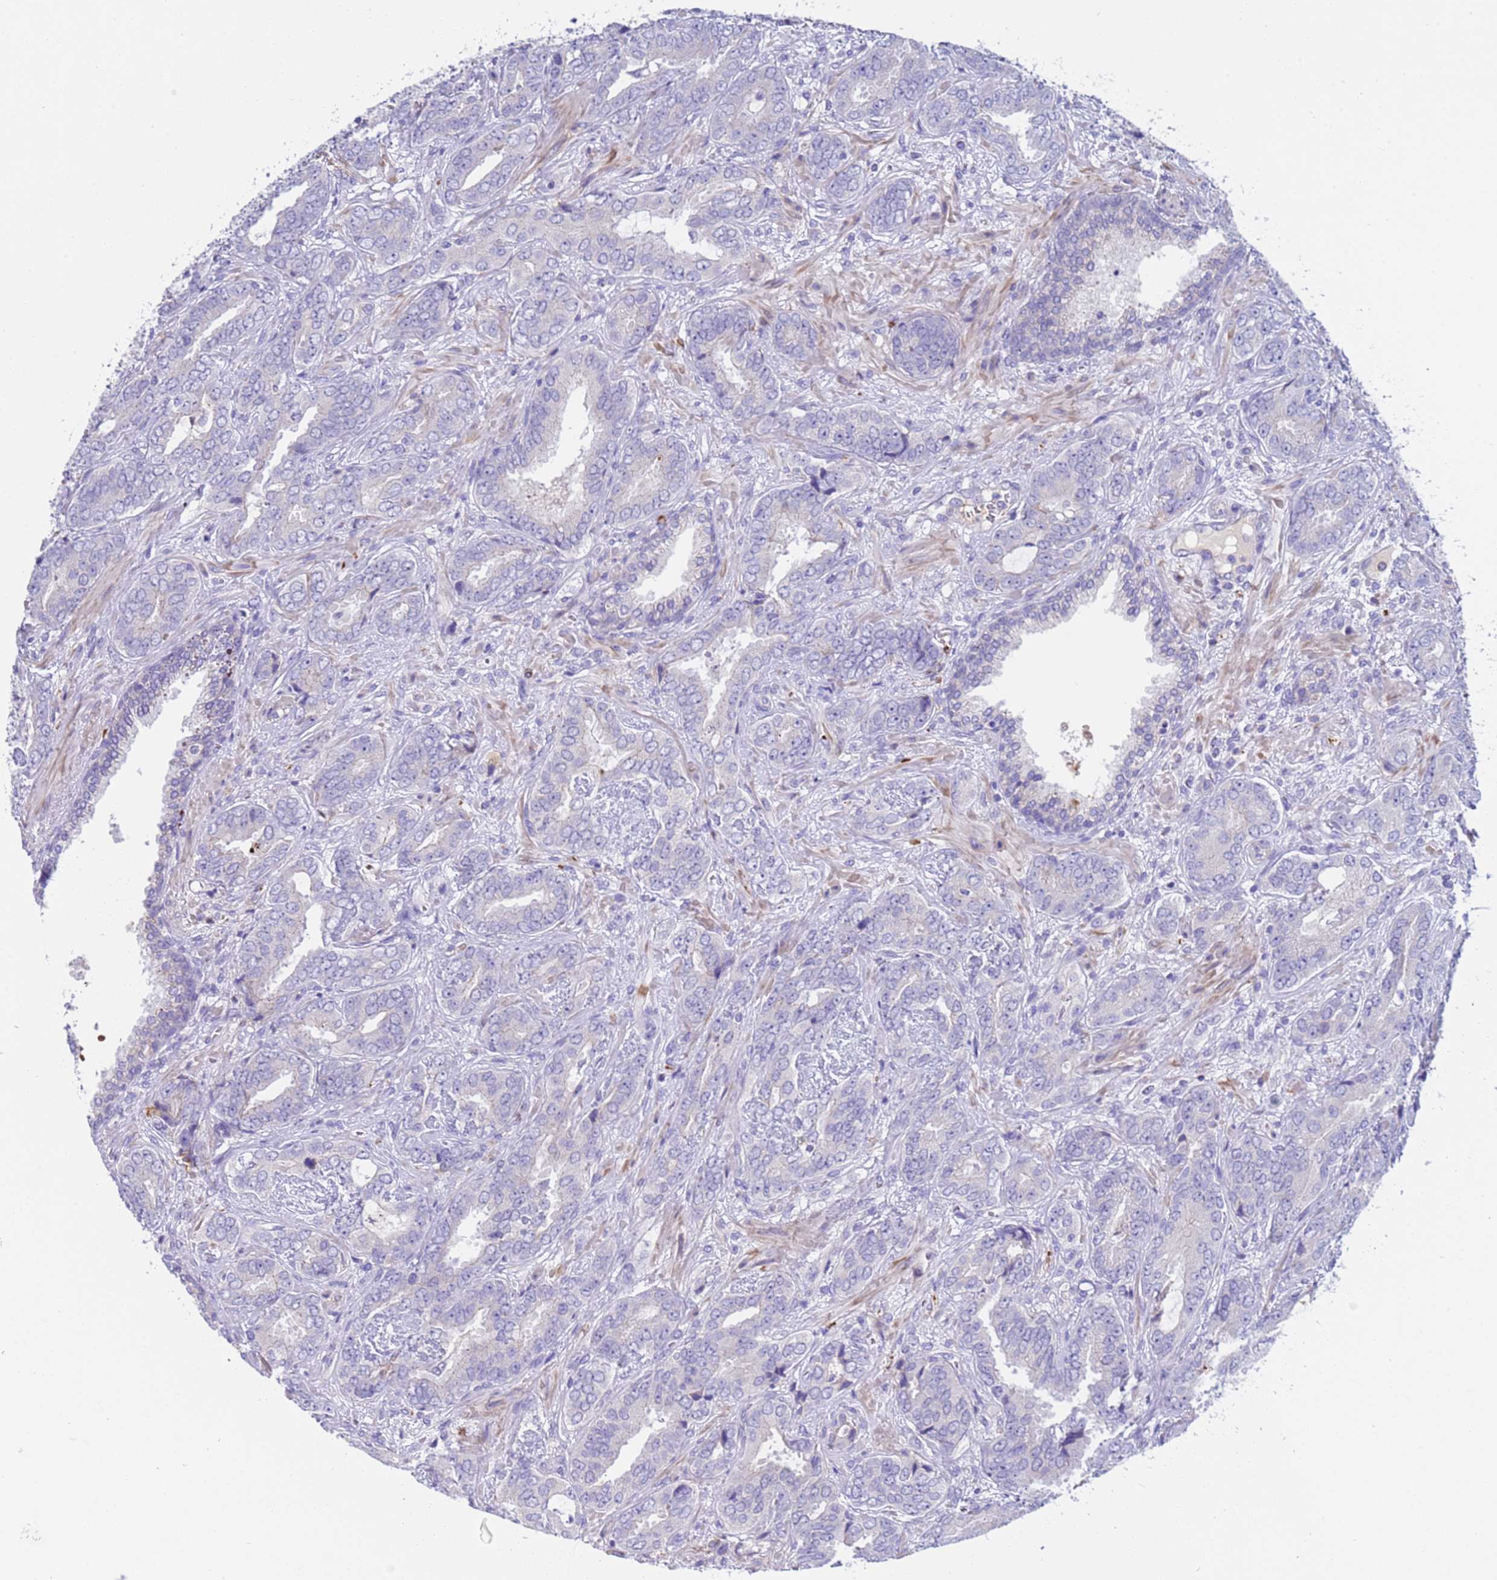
{"staining": {"intensity": "negative", "quantity": "none", "location": "none"}, "tissue": "prostate cancer", "cell_type": "Tumor cells", "image_type": "cancer", "snomed": [{"axis": "morphology", "description": "Adenocarcinoma, High grade"}, {"axis": "topography", "description": "Prostate"}], "caption": "Tumor cells show no significant protein expression in prostate cancer (adenocarcinoma (high-grade)). The staining was performed using DAB (3,3'-diaminobenzidine) to visualize the protein expression in brown, while the nuclei were stained in blue with hematoxylin (Magnification: 20x).", "gene": "C4orf46", "patient": {"sex": "male", "age": 71}}